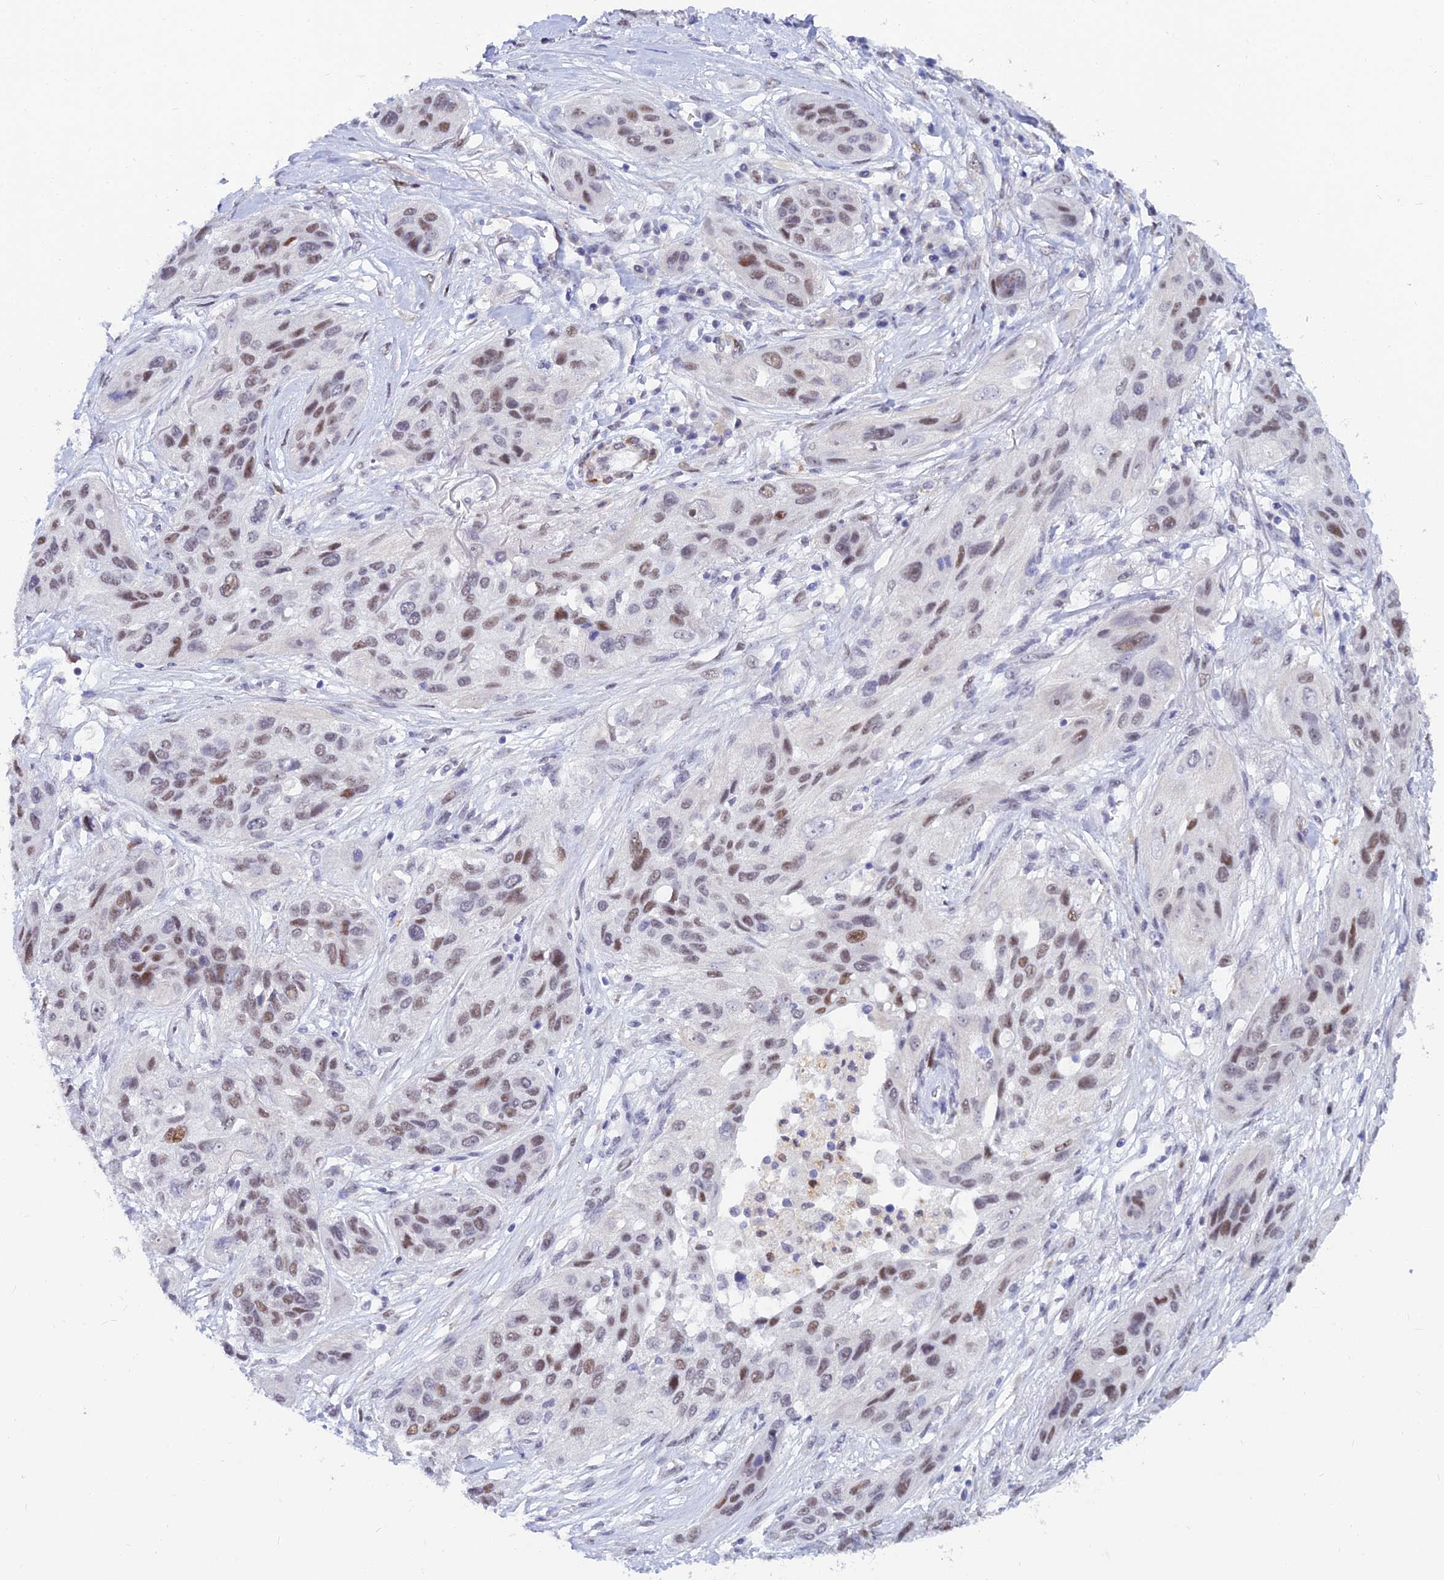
{"staining": {"intensity": "moderate", "quantity": "25%-75%", "location": "nuclear"}, "tissue": "lung cancer", "cell_type": "Tumor cells", "image_type": "cancer", "snomed": [{"axis": "morphology", "description": "Squamous cell carcinoma, NOS"}, {"axis": "topography", "description": "Lung"}], "caption": "A brown stain labels moderate nuclear expression of a protein in human lung cancer (squamous cell carcinoma) tumor cells.", "gene": "CLK4", "patient": {"sex": "female", "age": 70}}